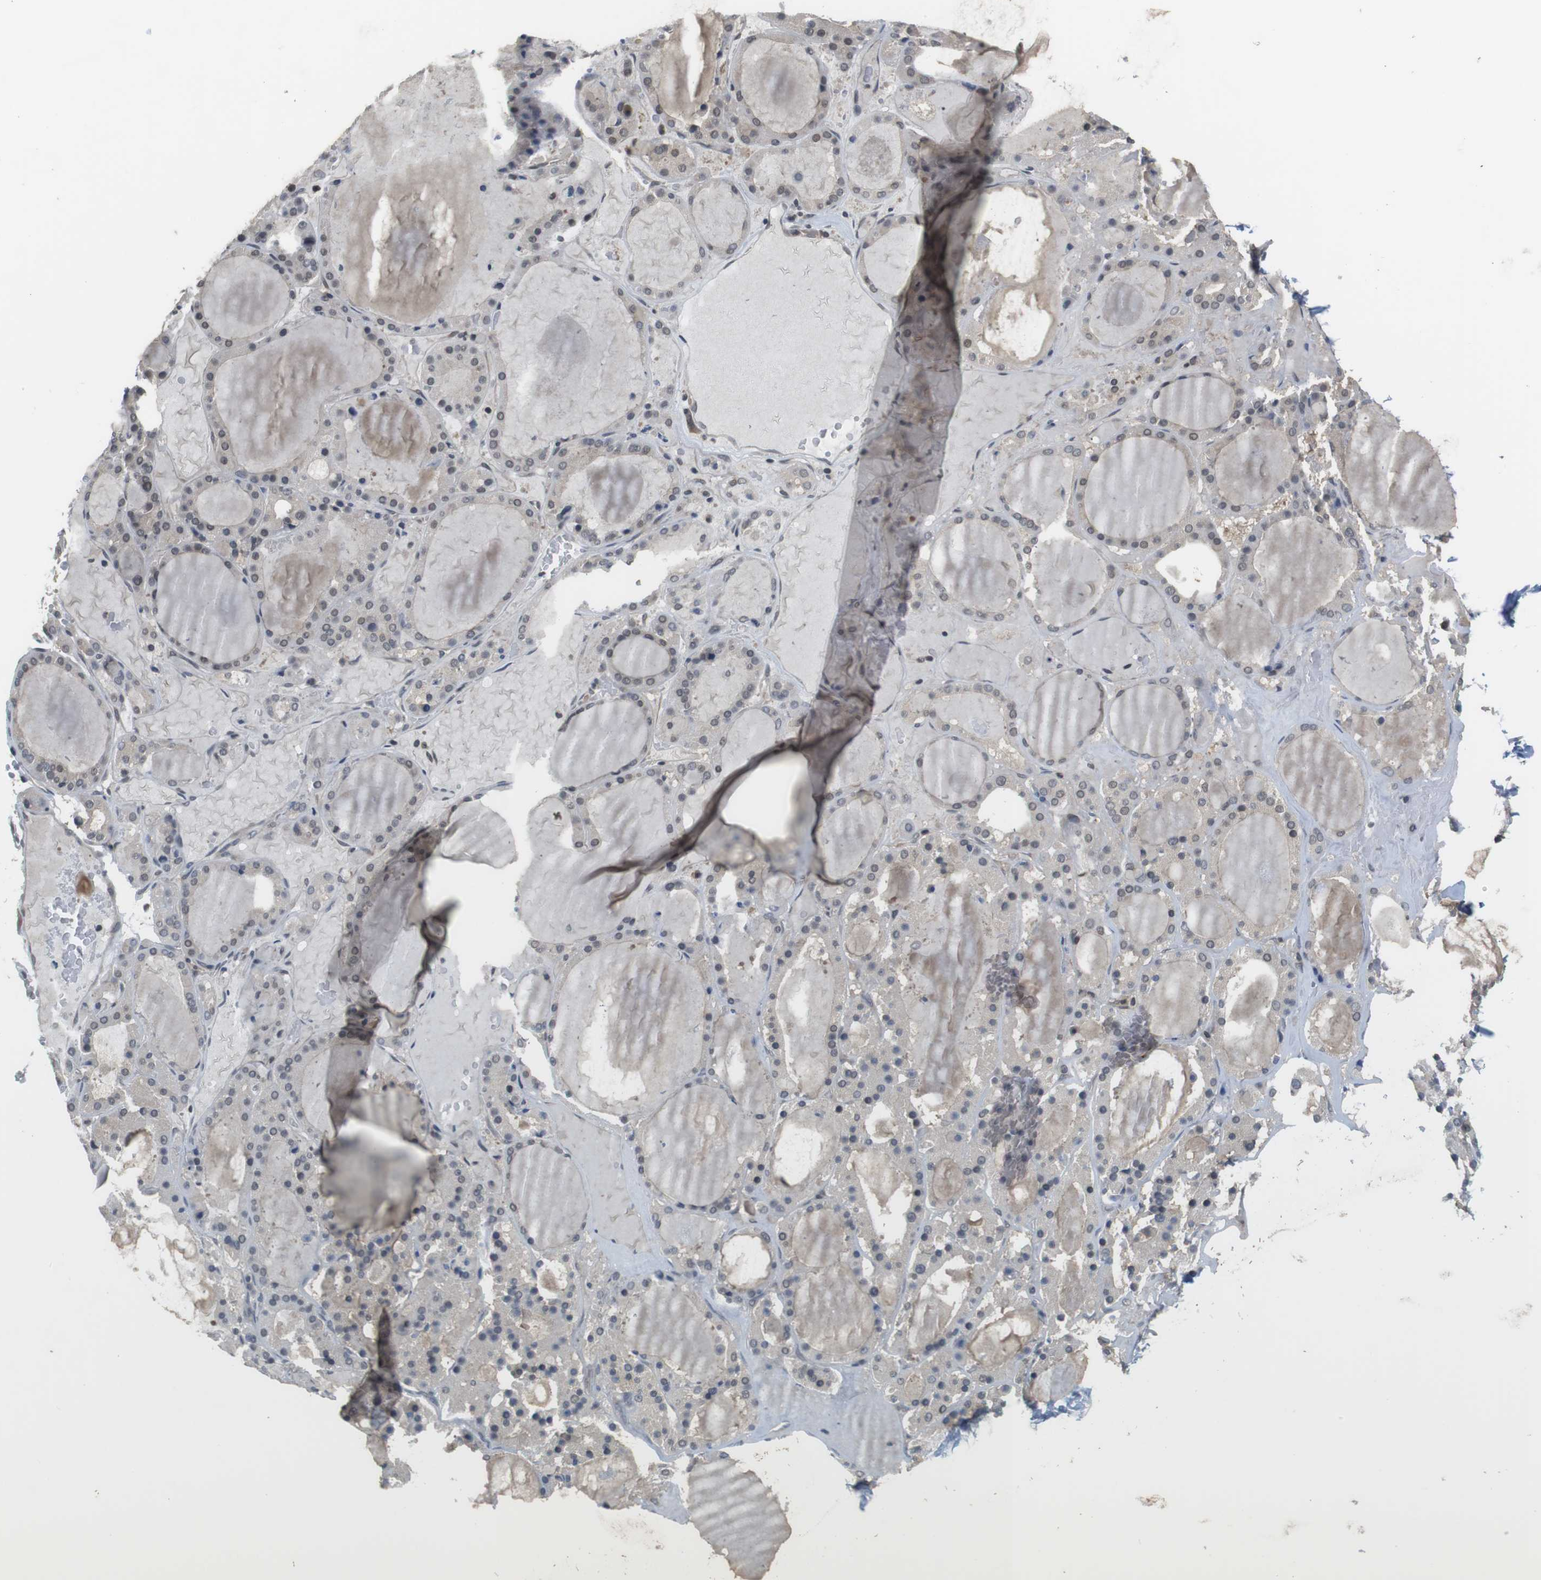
{"staining": {"intensity": "moderate", "quantity": "25%-75%", "location": "cytoplasmic/membranous,nuclear"}, "tissue": "thyroid gland", "cell_type": "Glandular cells", "image_type": "normal", "snomed": [{"axis": "morphology", "description": "Normal tissue, NOS"}, {"axis": "morphology", "description": "Carcinoma, NOS"}, {"axis": "topography", "description": "Thyroid gland"}], "caption": "Human thyroid gland stained with a protein marker exhibits moderate staining in glandular cells.", "gene": "FADD", "patient": {"sex": "female", "age": 86}}